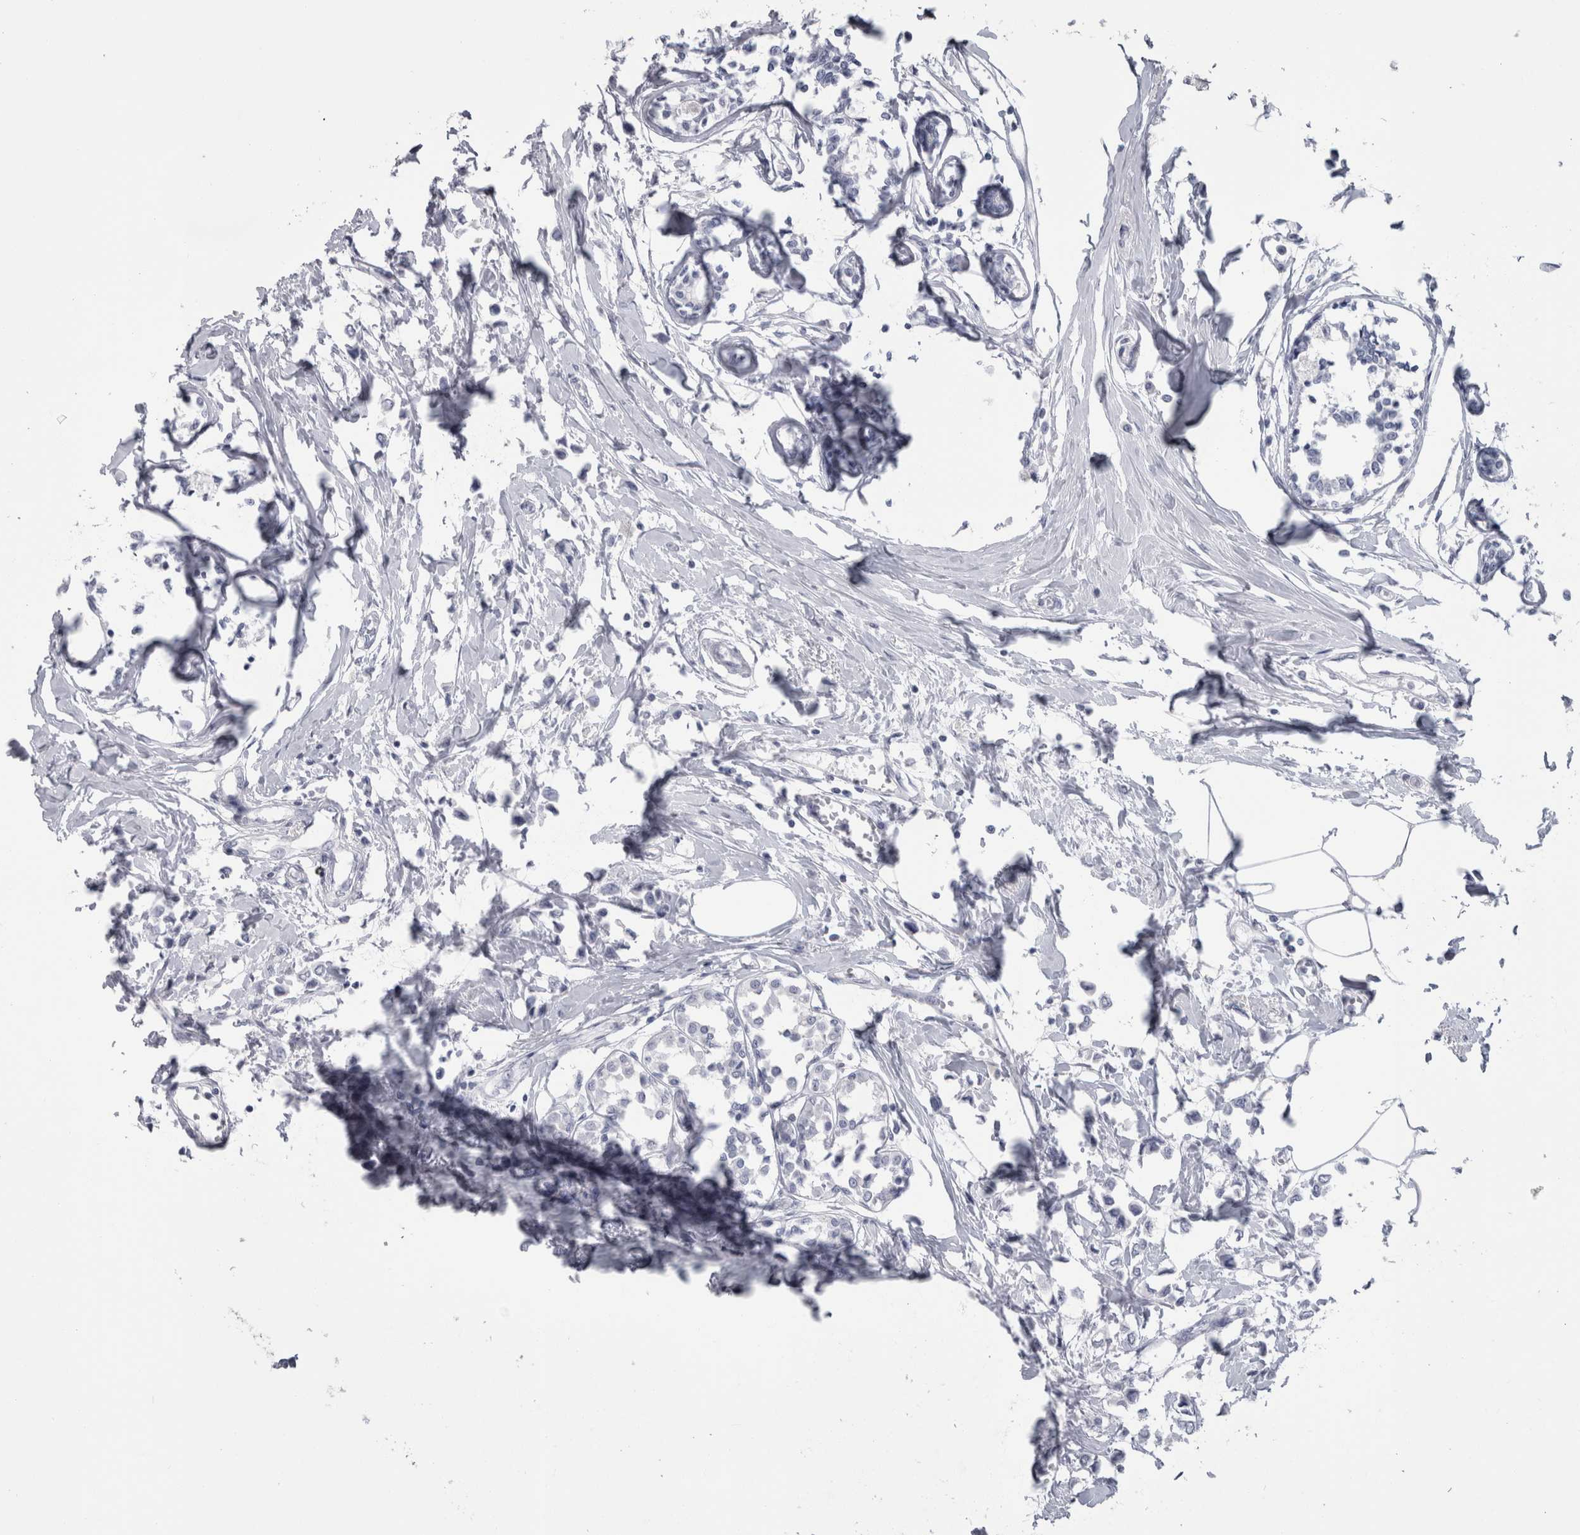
{"staining": {"intensity": "negative", "quantity": "none", "location": "none"}, "tissue": "breast cancer", "cell_type": "Tumor cells", "image_type": "cancer", "snomed": [{"axis": "morphology", "description": "Lobular carcinoma"}, {"axis": "topography", "description": "Breast"}], "caption": "The micrograph reveals no staining of tumor cells in breast cancer.", "gene": "PTH", "patient": {"sex": "female", "age": 51}}